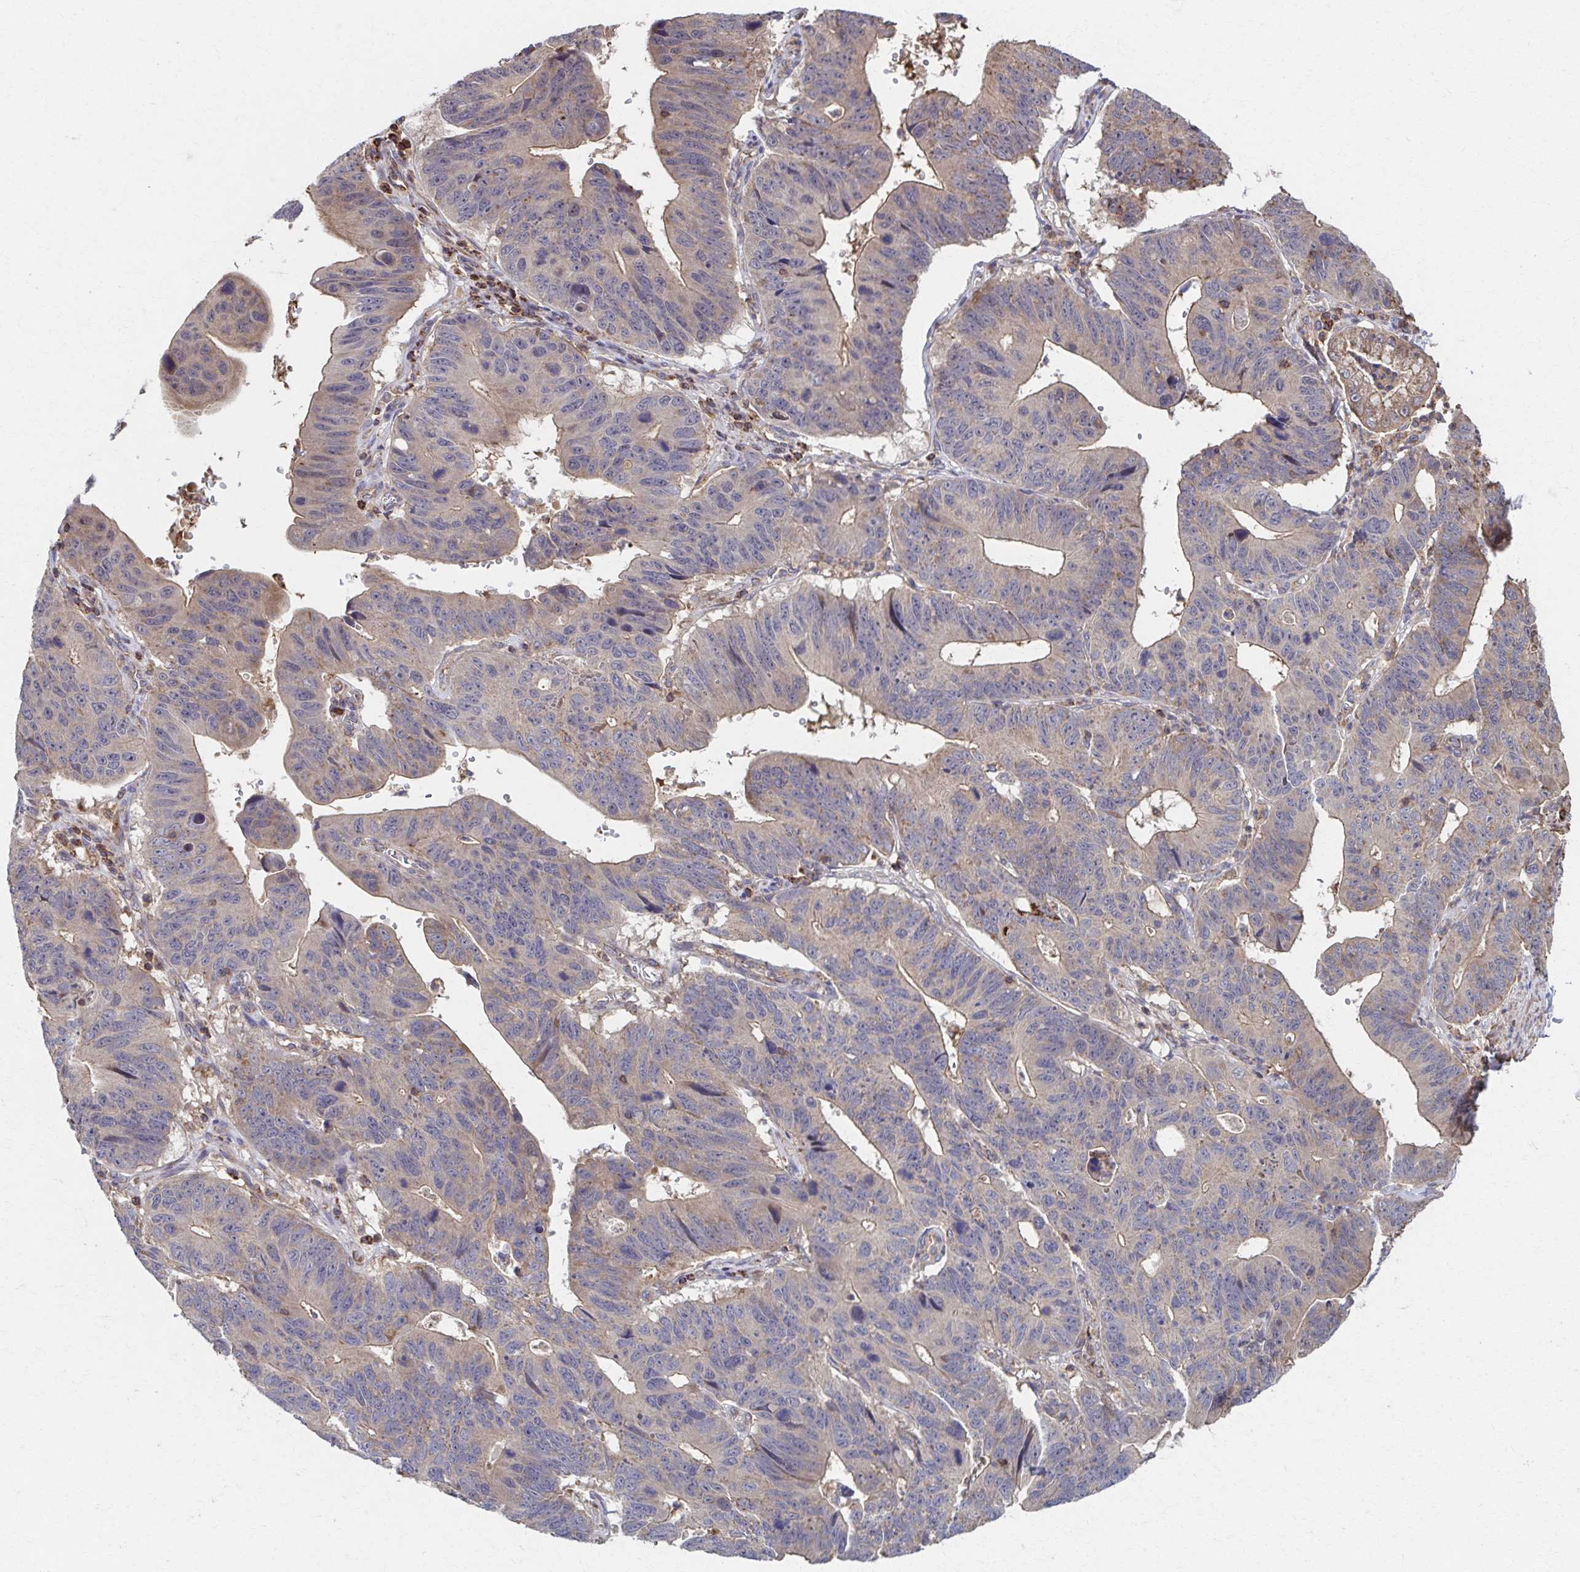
{"staining": {"intensity": "moderate", "quantity": "25%-75%", "location": "cytoplasmic/membranous"}, "tissue": "stomach cancer", "cell_type": "Tumor cells", "image_type": "cancer", "snomed": [{"axis": "morphology", "description": "Adenocarcinoma, NOS"}, {"axis": "topography", "description": "Stomach"}], "caption": "Stomach cancer stained for a protein (brown) demonstrates moderate cytoplasmic/membranous positive positivity in approximately 25%-75% of tumor cells.", "gene": "KLHL34", "patient": {"sex": "male", "age": 59}}